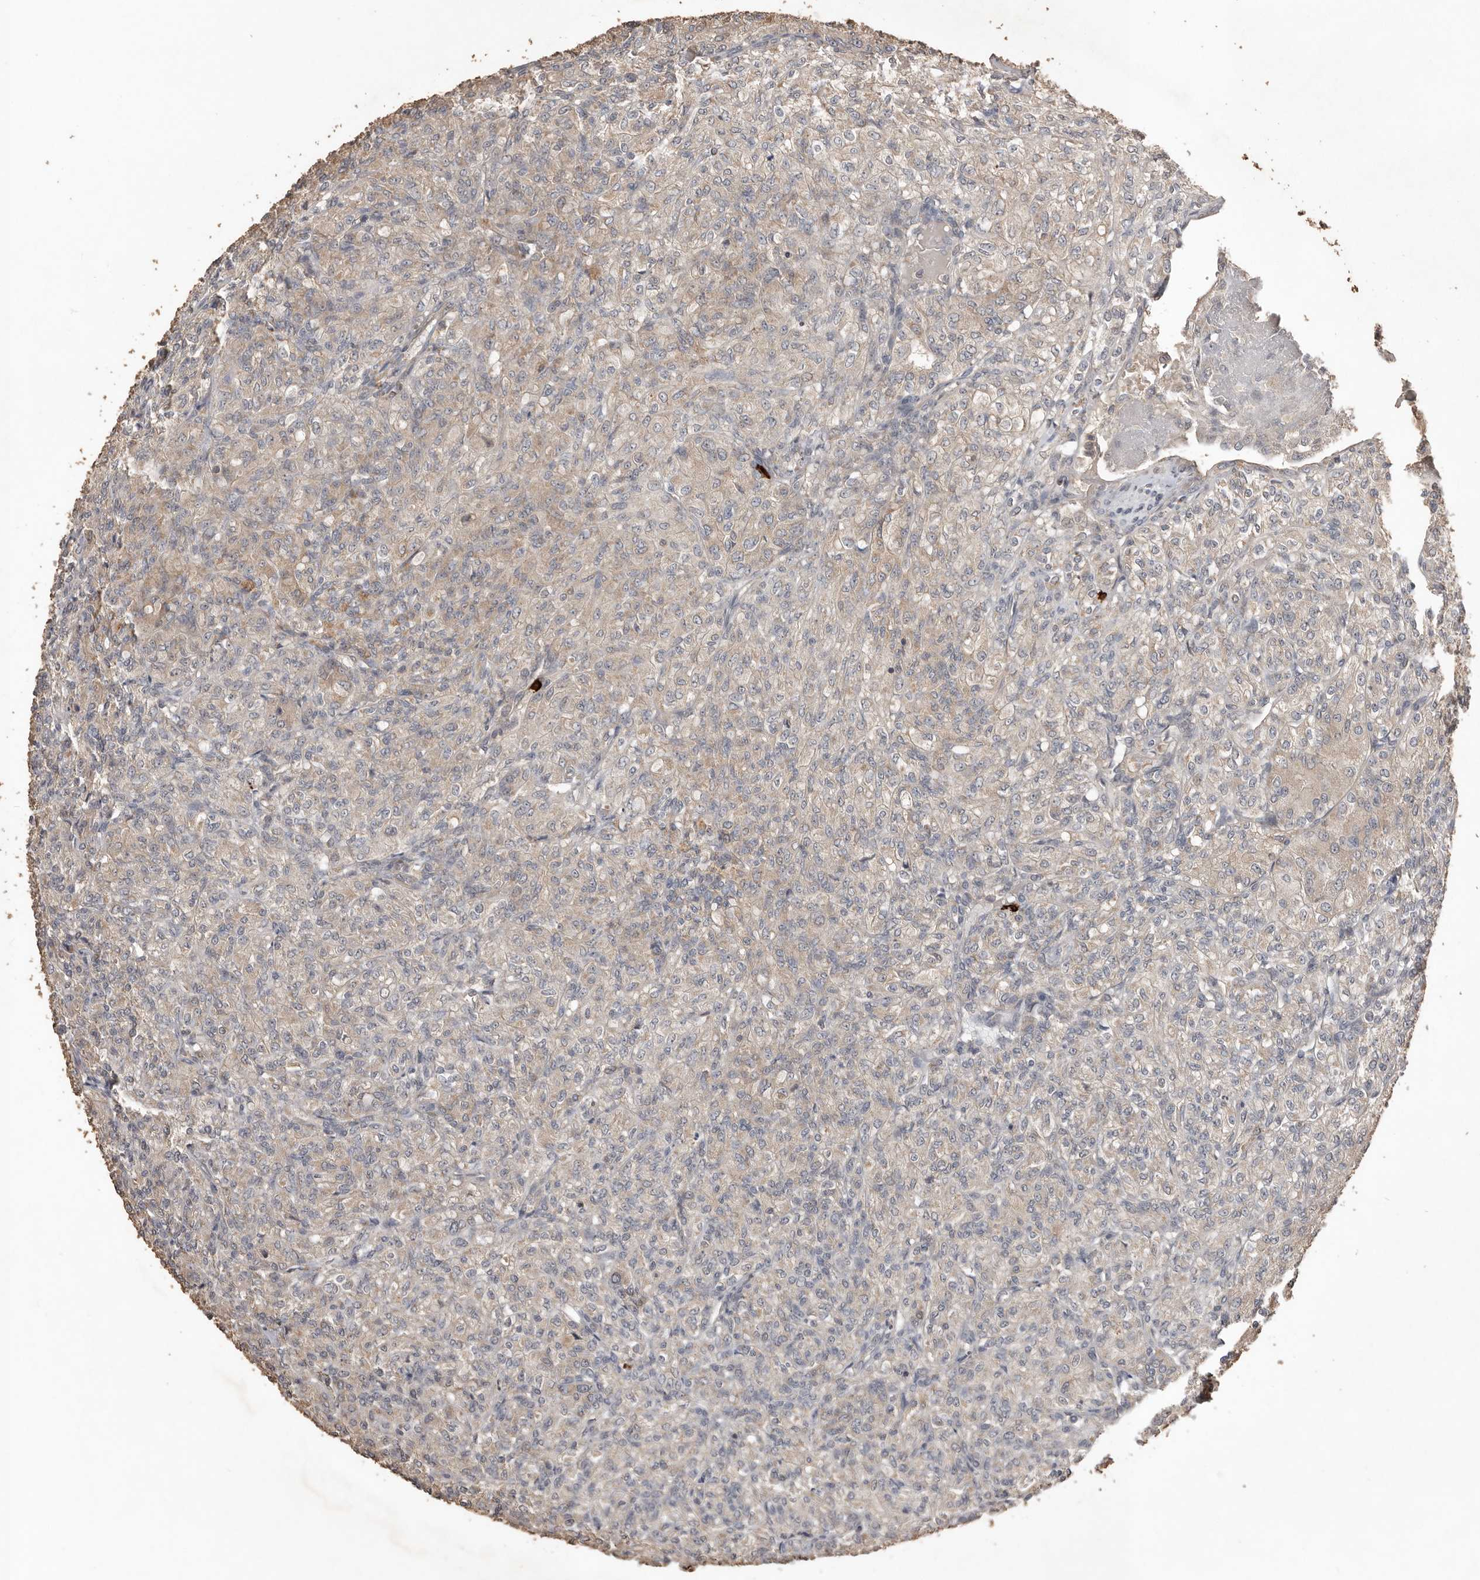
{"staining": {"intensity": "negative", "quantity": "none", "location": "none"}, "tissue": "renal cancer", "cell_type": "Tumor cells", "image_type": "cancer", "snomed": [{"axis": "morphology", "description": "Adenocarcinoma, NOS"}, {"axis": "topography", "description": "Kidney"}], "caption": "Tumor cells are negative for brown protein staining in renal cancer (adenocarcinoma).", "gene": "BAMBI", "patient": {"sex": "male", "age": 77}}